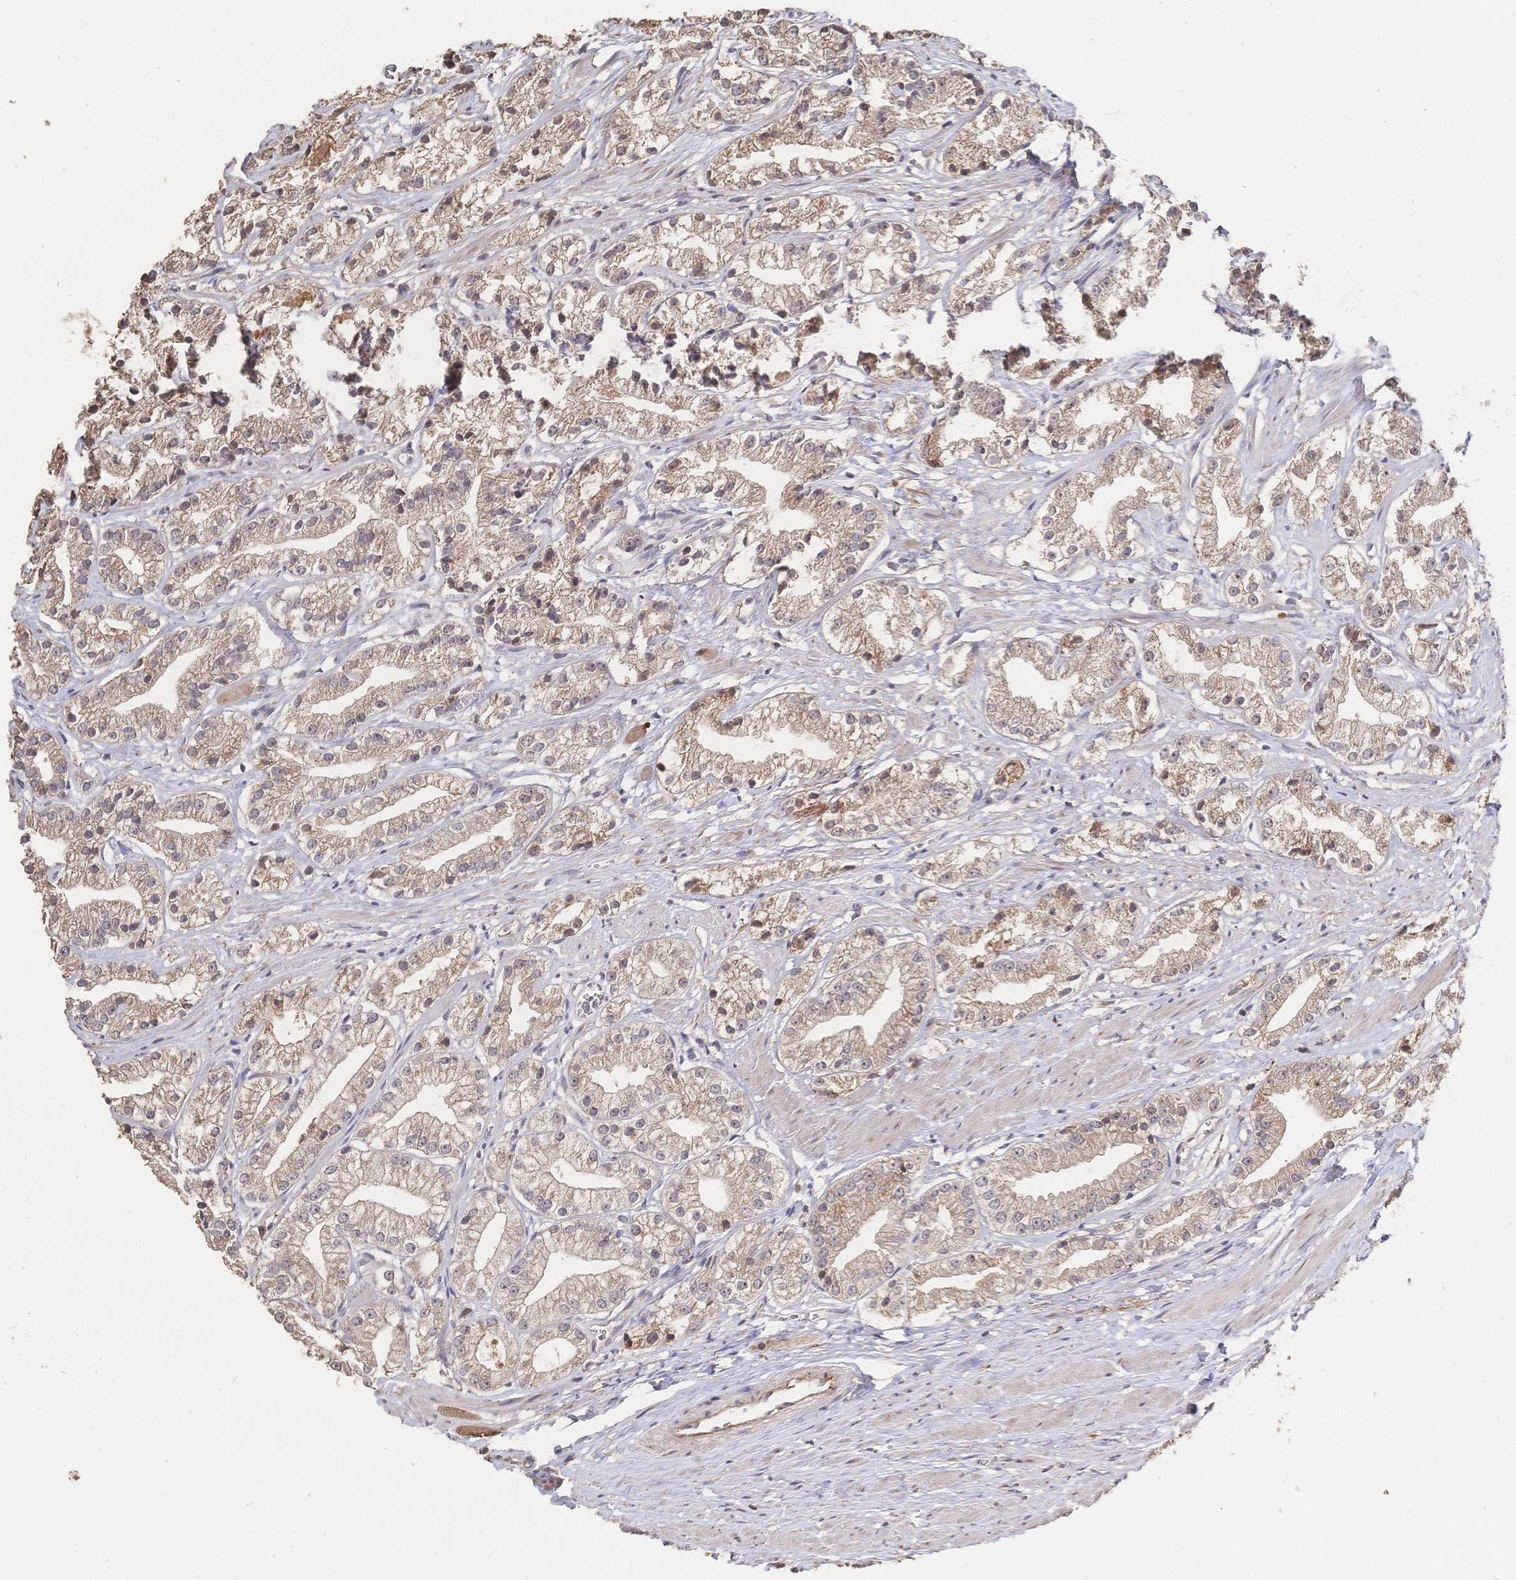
{"staining": {"intensity": "moderate", "quantity": ">75%", "location": "cytoplasmic/membranous"}, "tissue": "prostate cancer", "cell_type": "Tumor cells", "image_type": "cancer", "snomed": [{"axis": "morphology", "description": "Adenocarcinoma, Low grade"}, {"axis": "topography", "description": "Prostate"}], "caption": "Moderate cytoplasmic/membranous expression for a protein is present in approximately >75% of tumor cells of prostate low-grade adenocarcinoma using IHC.", "gene": "DNAJA4", "patient": {"sex": "male", "age": 69}}